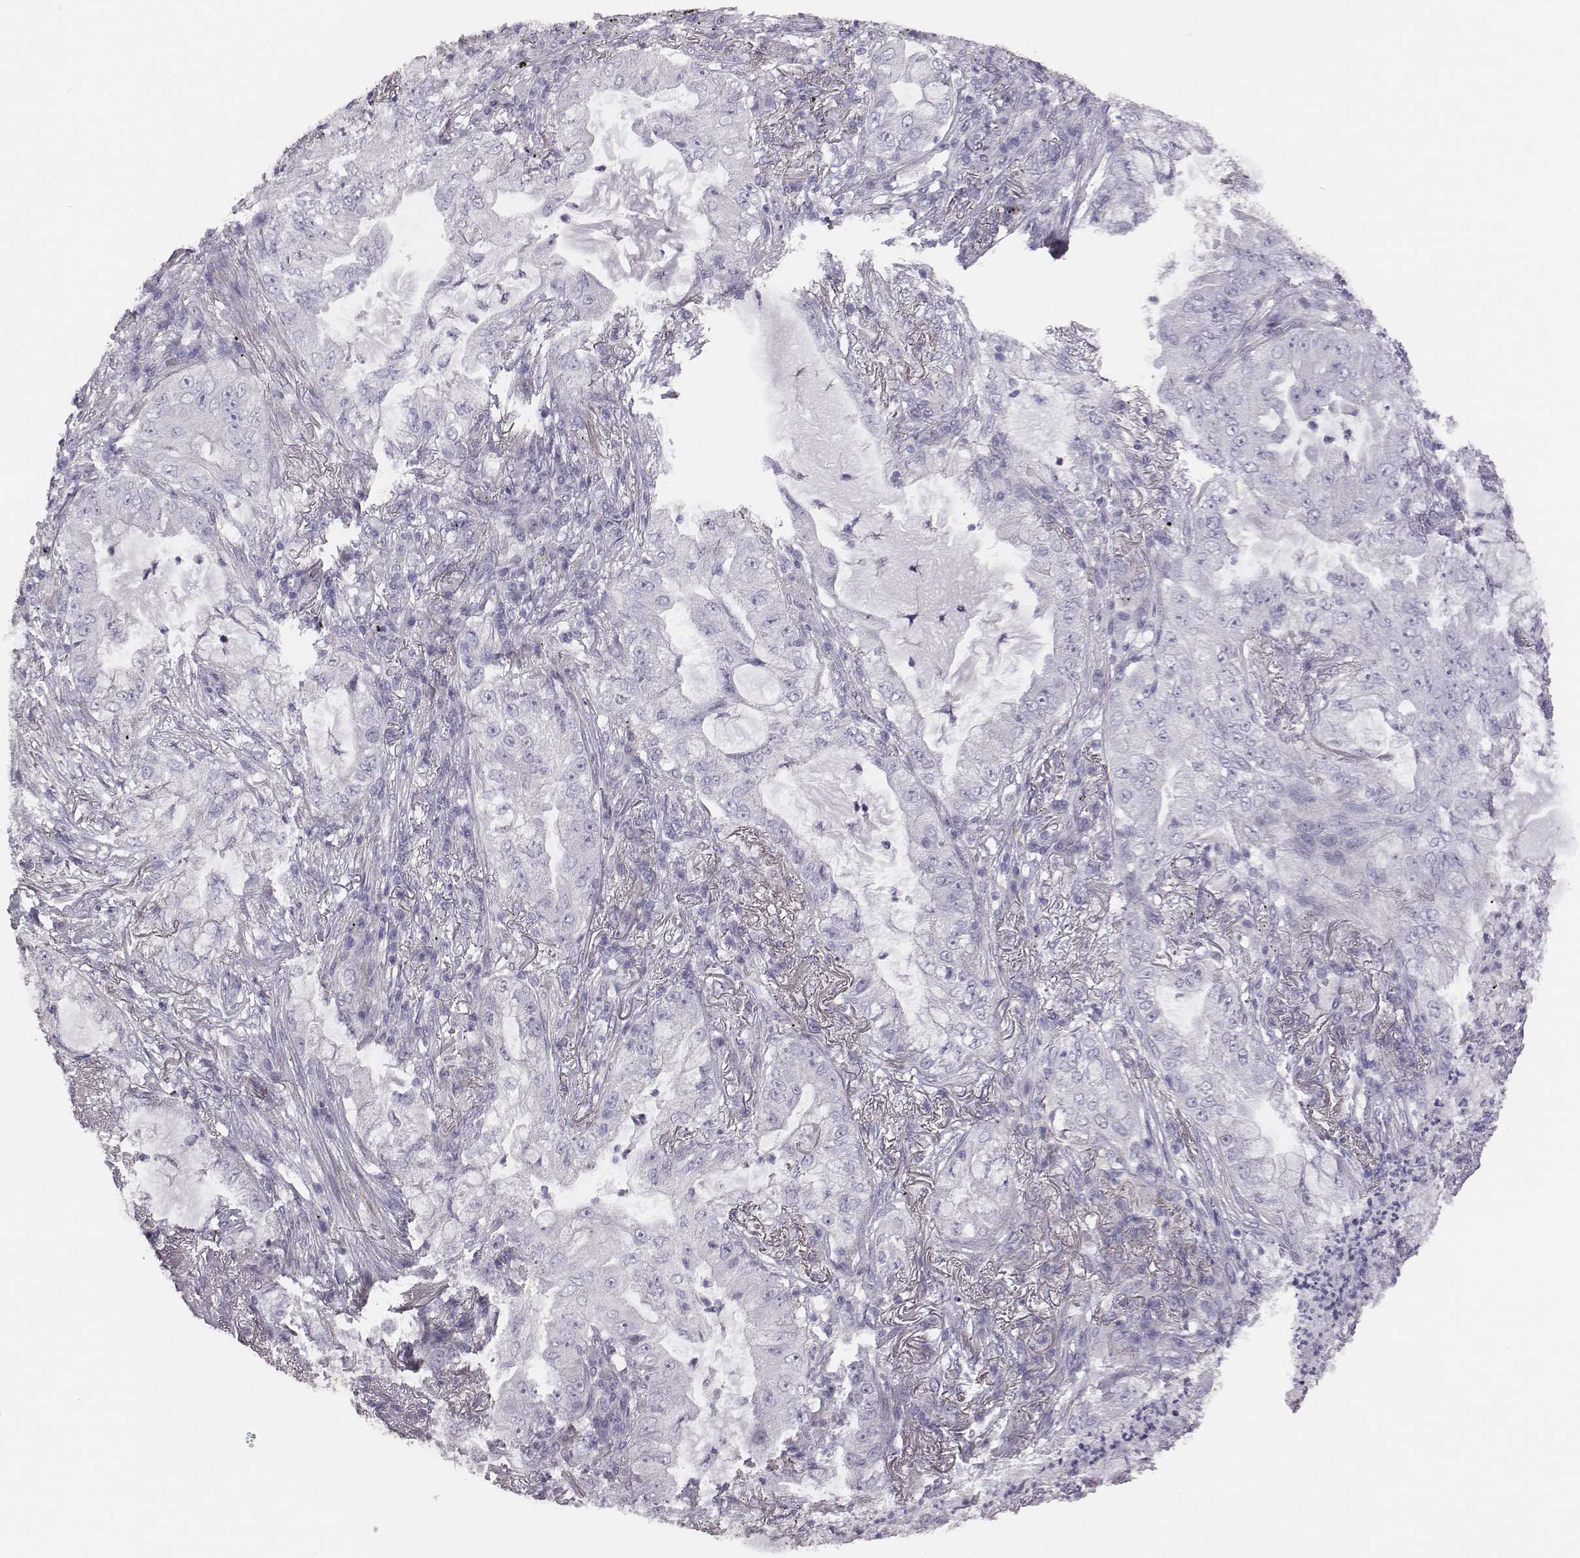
{"staining": {"intensity": "negative", "quantity": "none", "location": "none"}, "tissue": "lung cancer", "cell_type": "Tumor cells", "image_type": "cancer", "snomed": [{"axis": "morphology", "description": "Adenocarcinoma, NOS"}, {"axis": "topography", "description": "Lung"}], "caption": "Immunohistochemical staining of adenocarcinoma (lung) reveals no significant staining in tumor cells. (Brightfield microscopy of DAB IHC at high magnification).", "gene": "GUCA1A", "patient": {"sex": "female", "age": 73}}